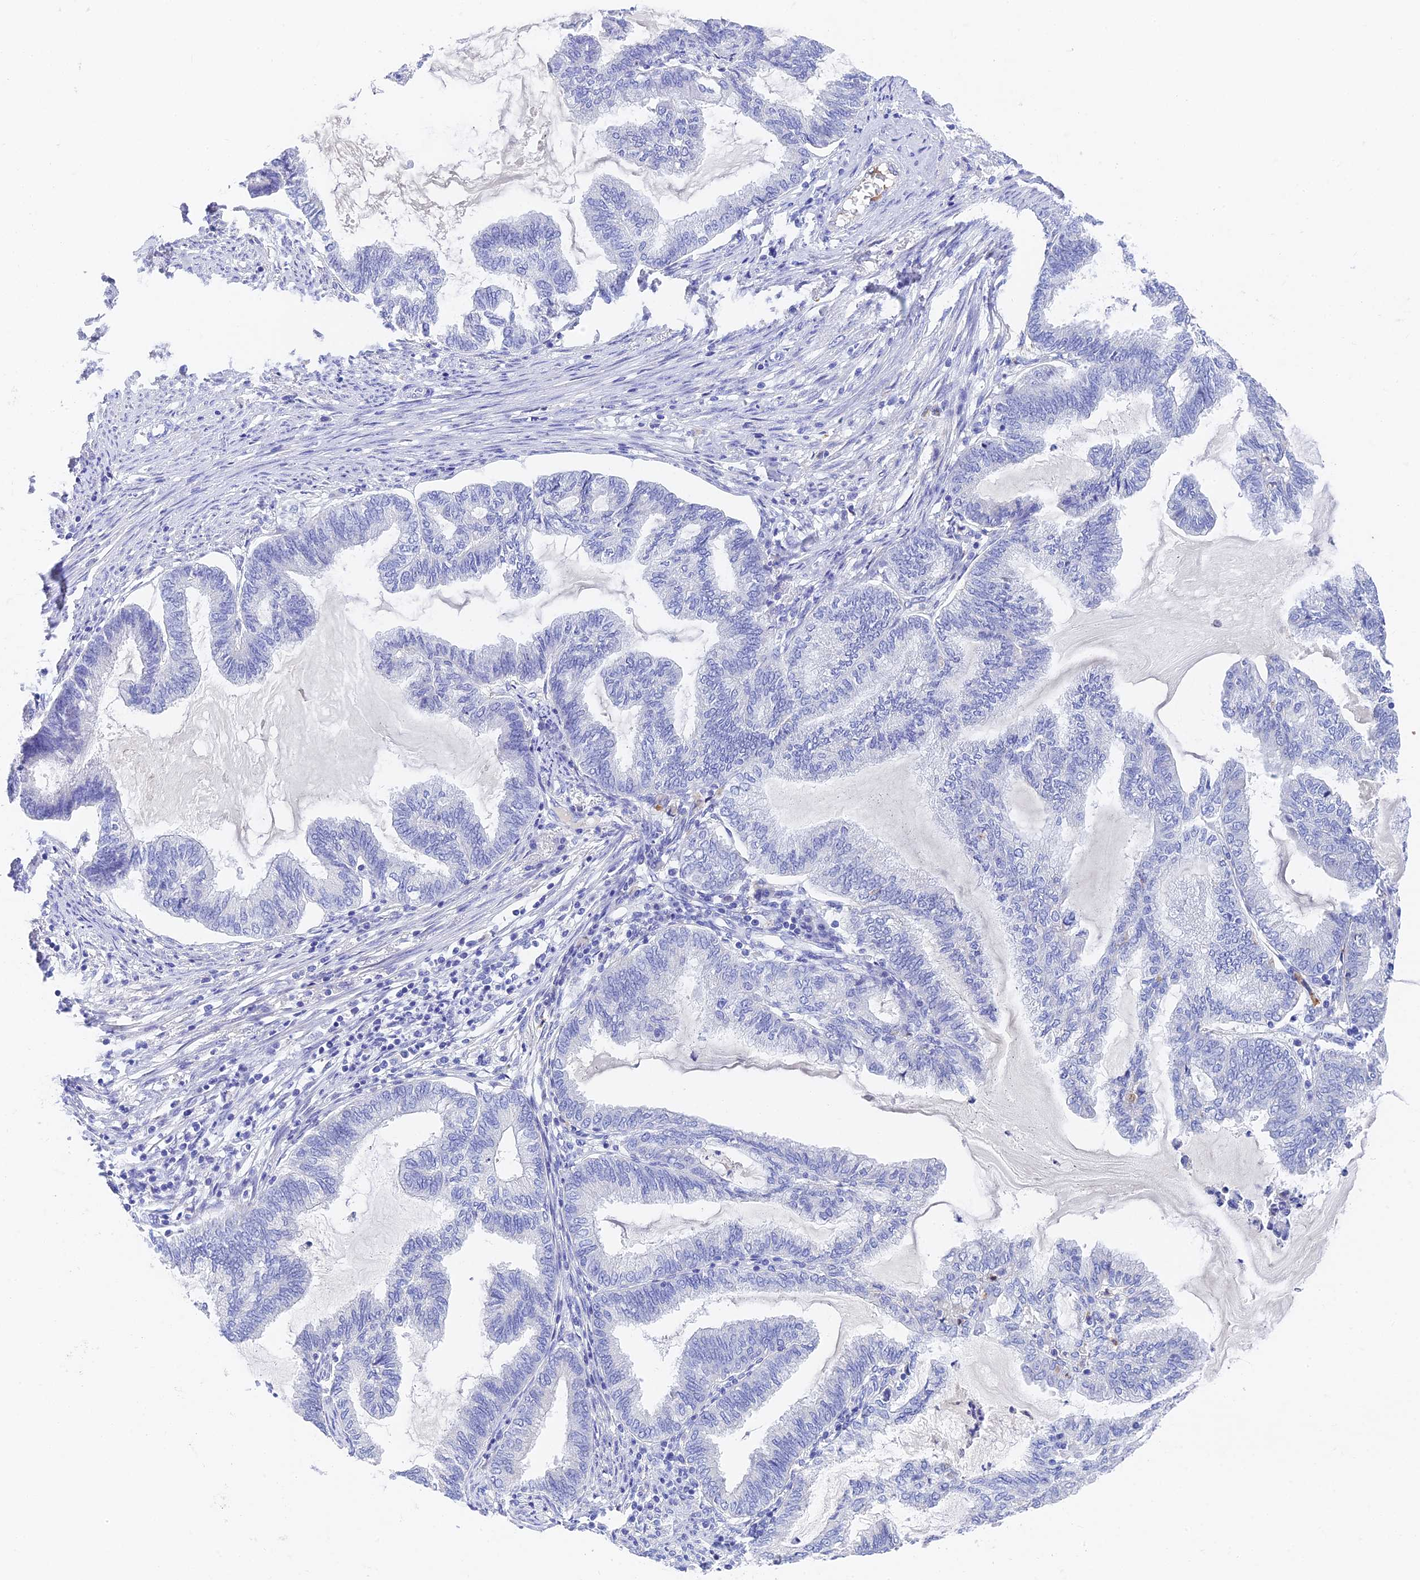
{"staining": {"intensity": "negative", "quantity": "none", "location": "none"}, "tissue": "endometrial cancer", "cell_type": "Tumor cells", "image_type": "cancer", "snomed": [{"axis": "morphology", "description": "Adenocarcinoma, NOS"}, {"axis": "topography", "description": "Endometrium"}], "caption": "Tumor cells are negative for protein expression in human endometrial adenocarcinoma.", "gene": "ADAMTS13", "patient": {"sex": "female", "age": 86}}